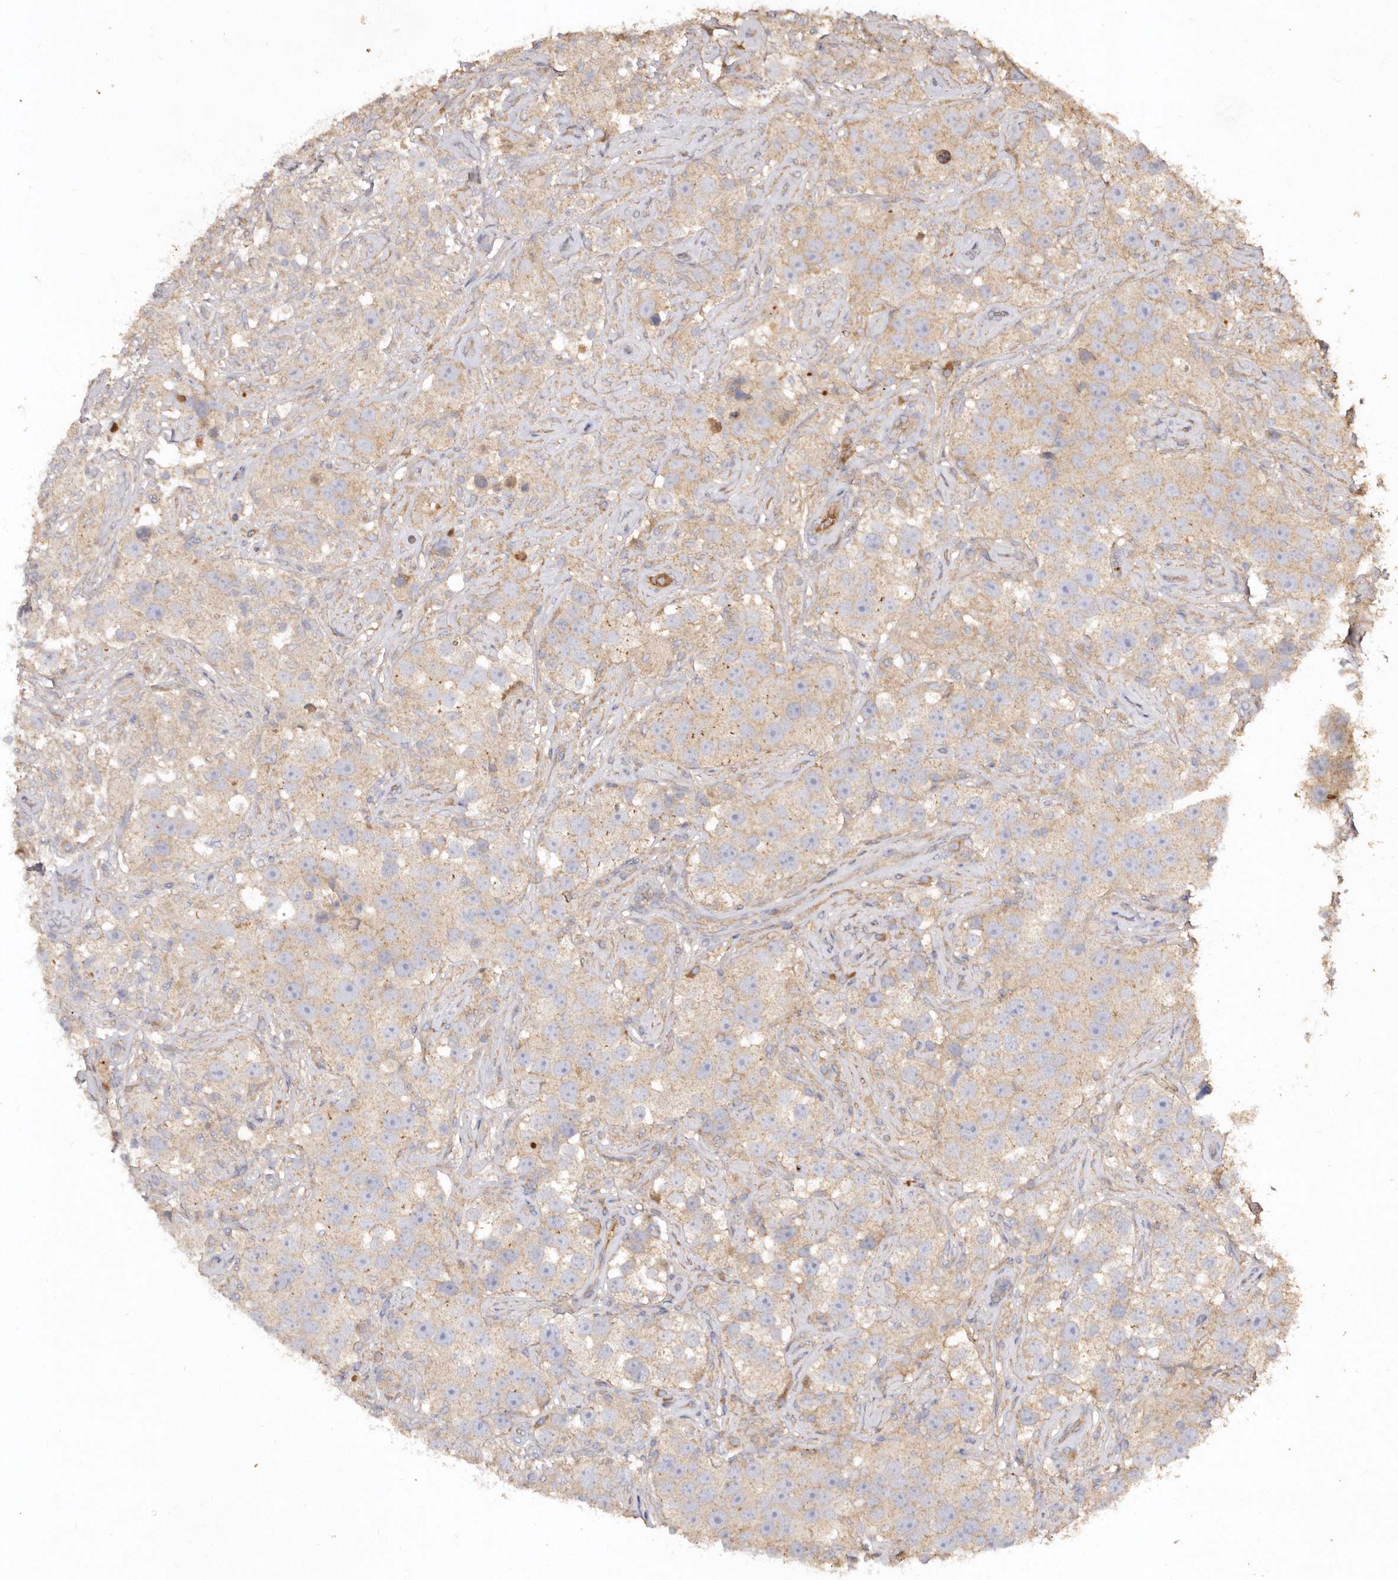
{"staining": {"intensity": "weak", "quantity": "<25%", "location": "cytoplasmic/membranous"}, "tissue": "testis cancer", "cell_type": "Tumor cells", "image_type": "cancer", "snomed": [{"axis": "morphology", "description": "Seminoma, NOS"}, {"axis": "topography", "description": "Testis"}], "caption": "High magnification brightfield microscopy of testis cancer stained with DAB (brown) and counterstained with hematoxylin (blue): tumor cells show no significant positivity.", "gene": "FARS2", "patient": {"sex": "male", "age": 49}}